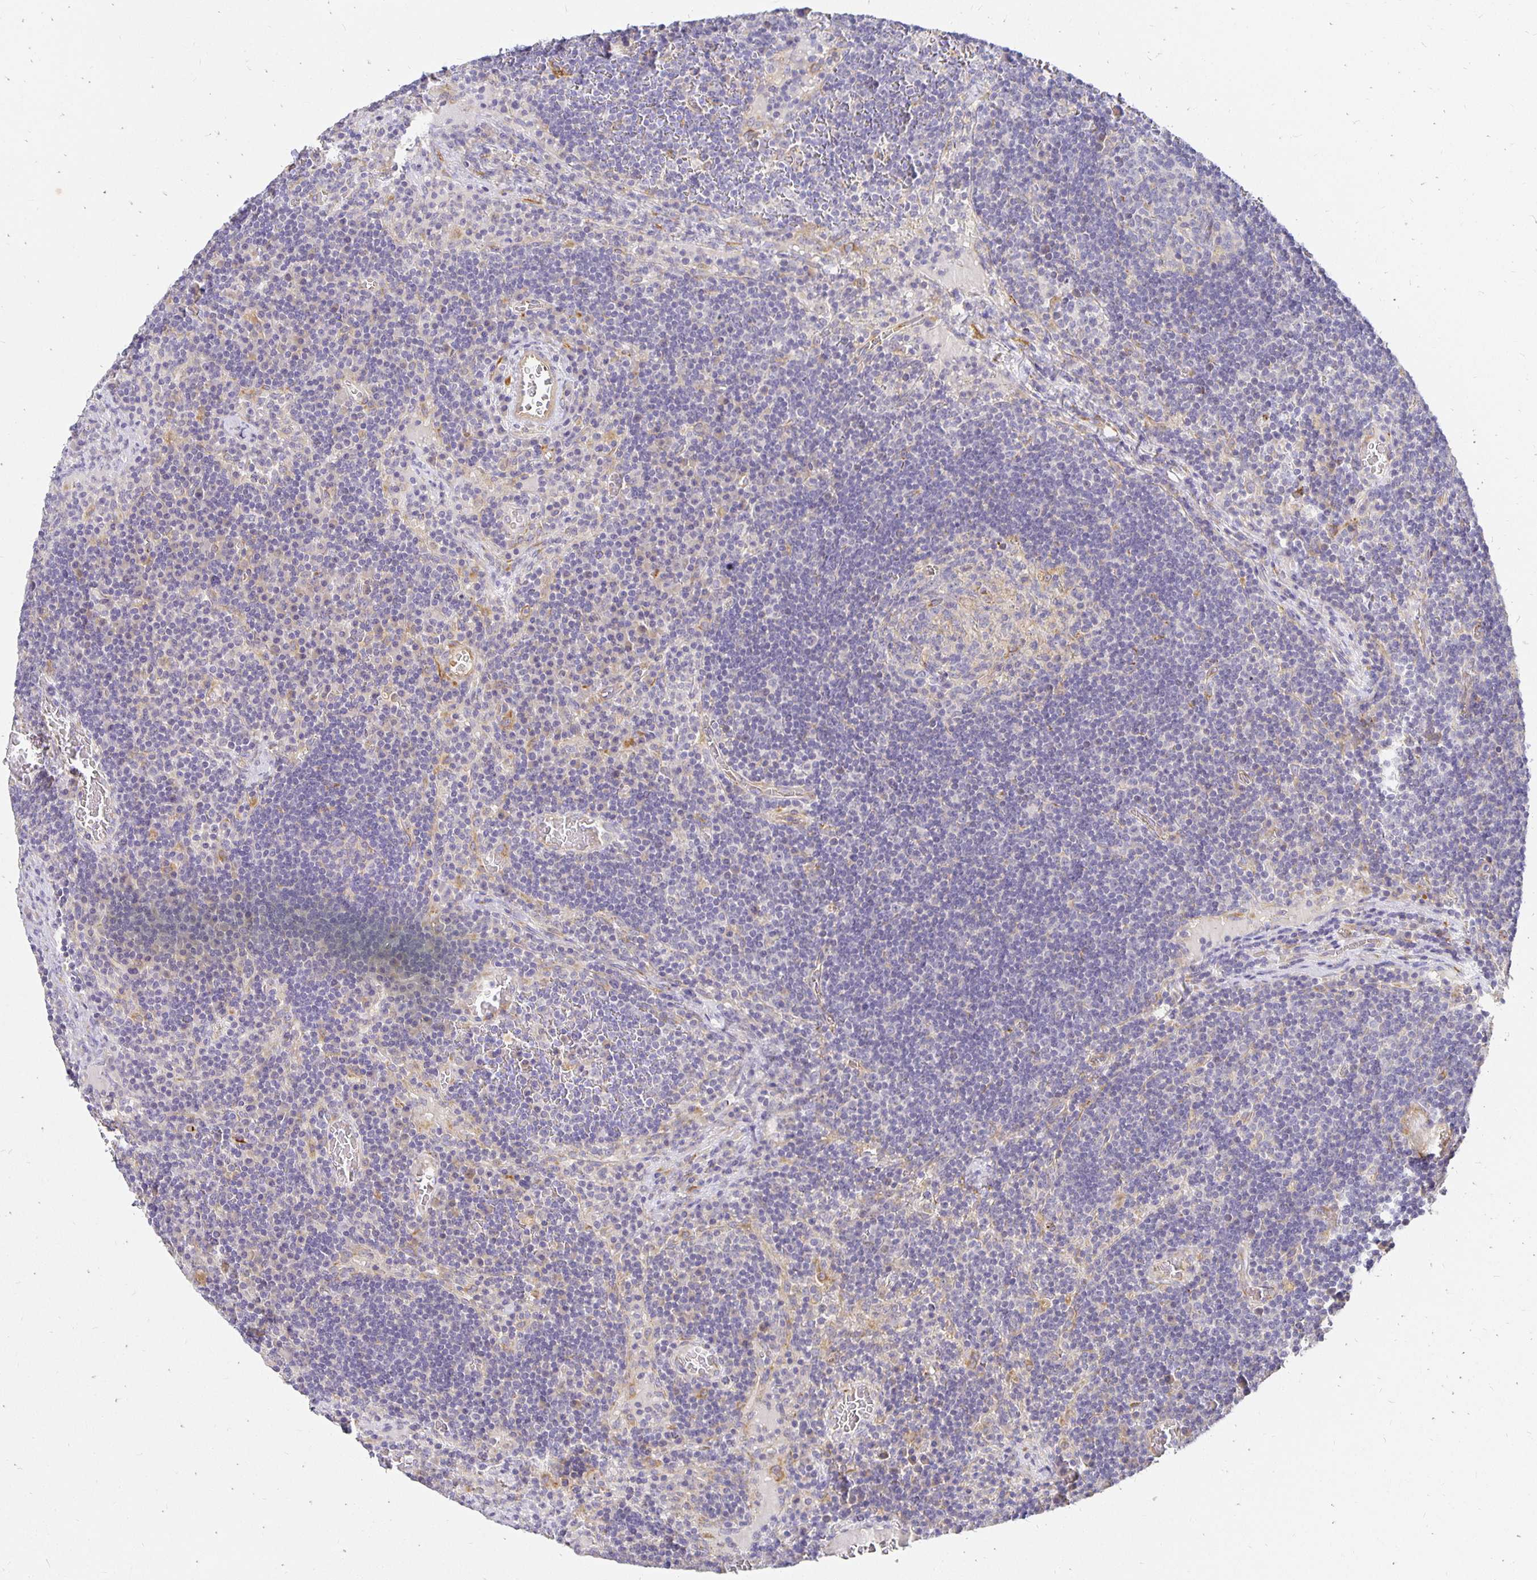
{"staining": {"intensity": "negative", "quantity": "none", "location": "none"}, "tissue": "lymph node", "cell_type": "Germinal center cells", "image_type": "normal", "snomed": [{"axis": "morphology", "description": "Normal tissue, NOS"}, {"axis": "topography", "description": "Lymph node"}], "caption": "Immunohistochemistry (IHC) image of unremarkable lymph node stained for a protein (brown), which exhibits no staining in germinal center cells.", "gene": "PLOD1", "patient": {"sex": "male", "age": 67}}